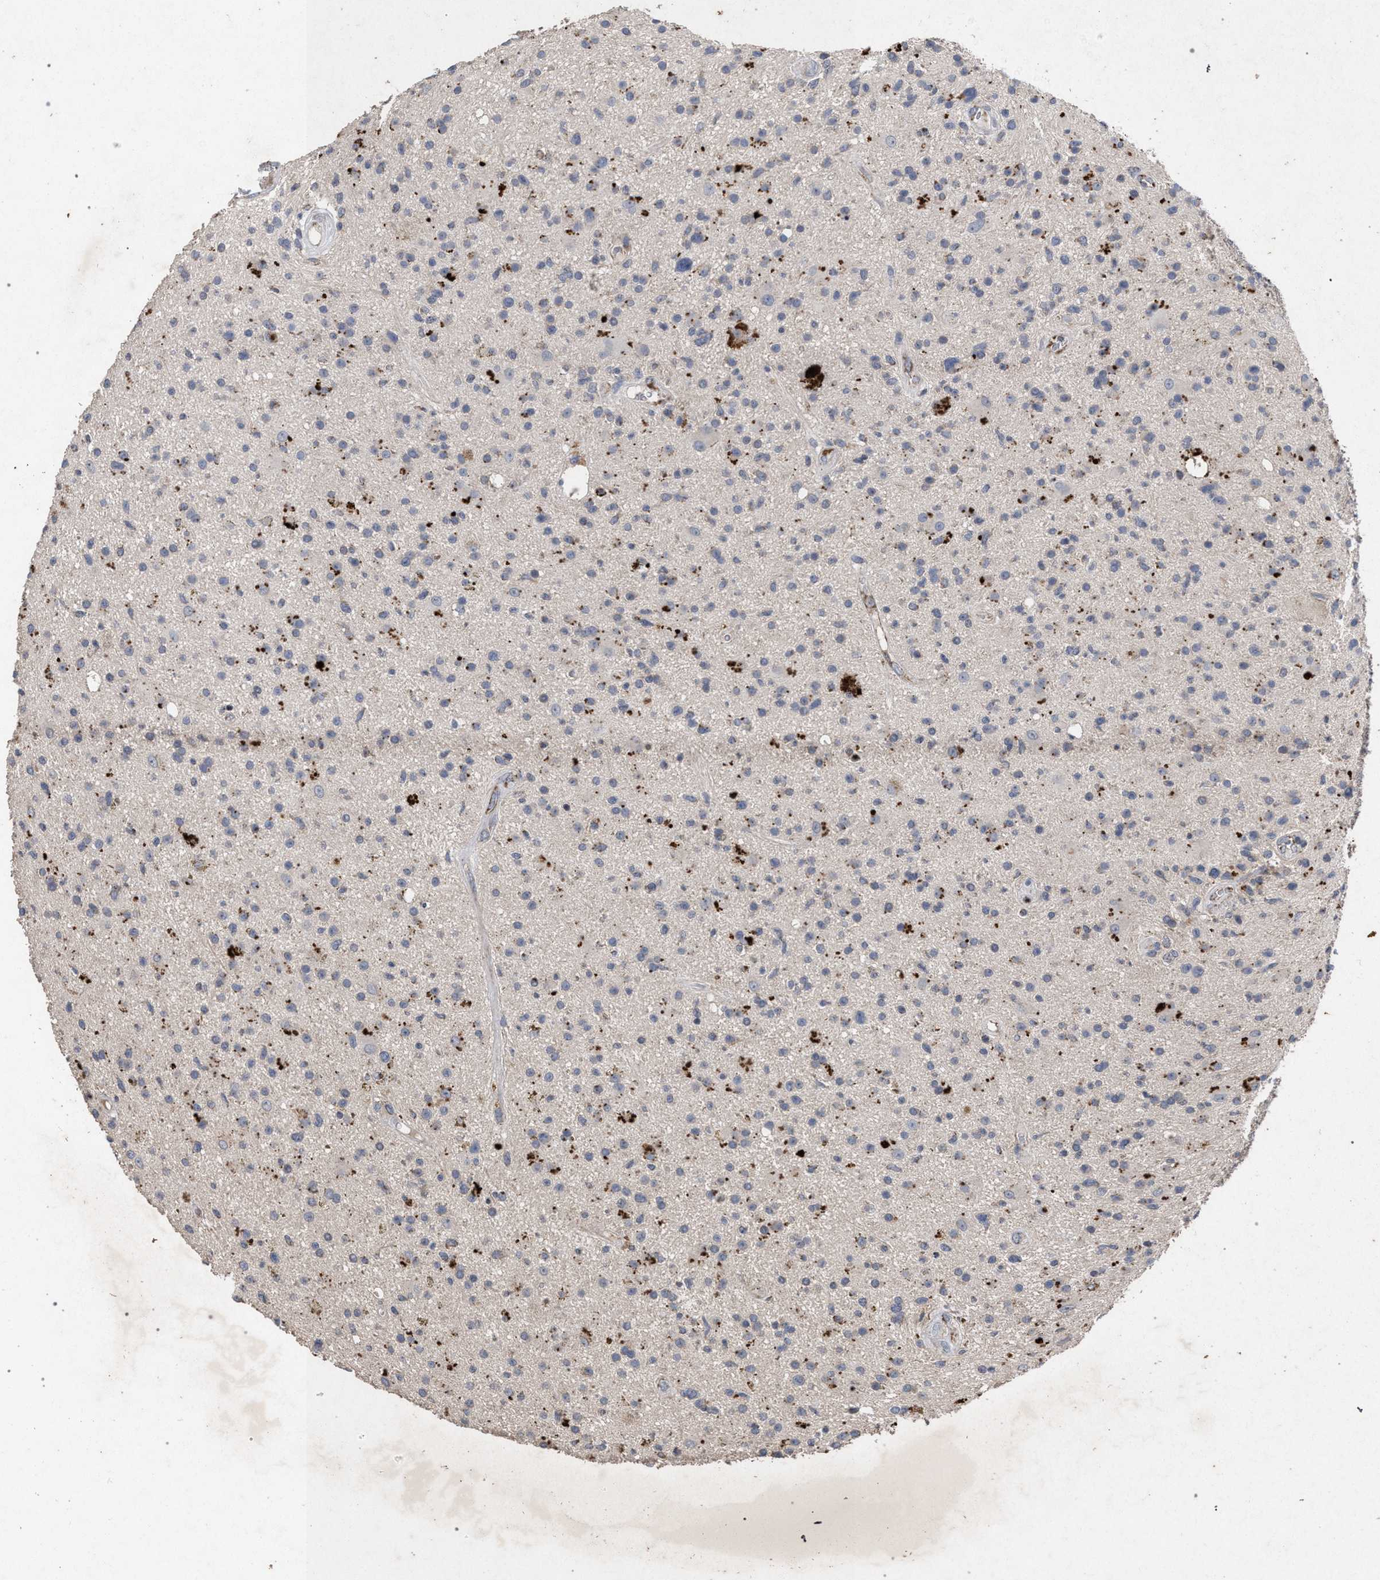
{"staining": {"intensity": "negative", "quantity": "none", "location": "none"}, "tissue": "glioma", "cell_type": "Tumor cells", "image_type": "cancer", "snomed": [{"axis": "morphology", "description": "Glioma, malignant, High grade"}, {"axis": "topography", "description": "Brain"}], "caption": "This is an immunohistochemistry (IHC) photomicrograph of glioma. There is no expression in tumor cells.", "gene": "PKD2L1", "patient": {"sex": "male", "age": 33}}